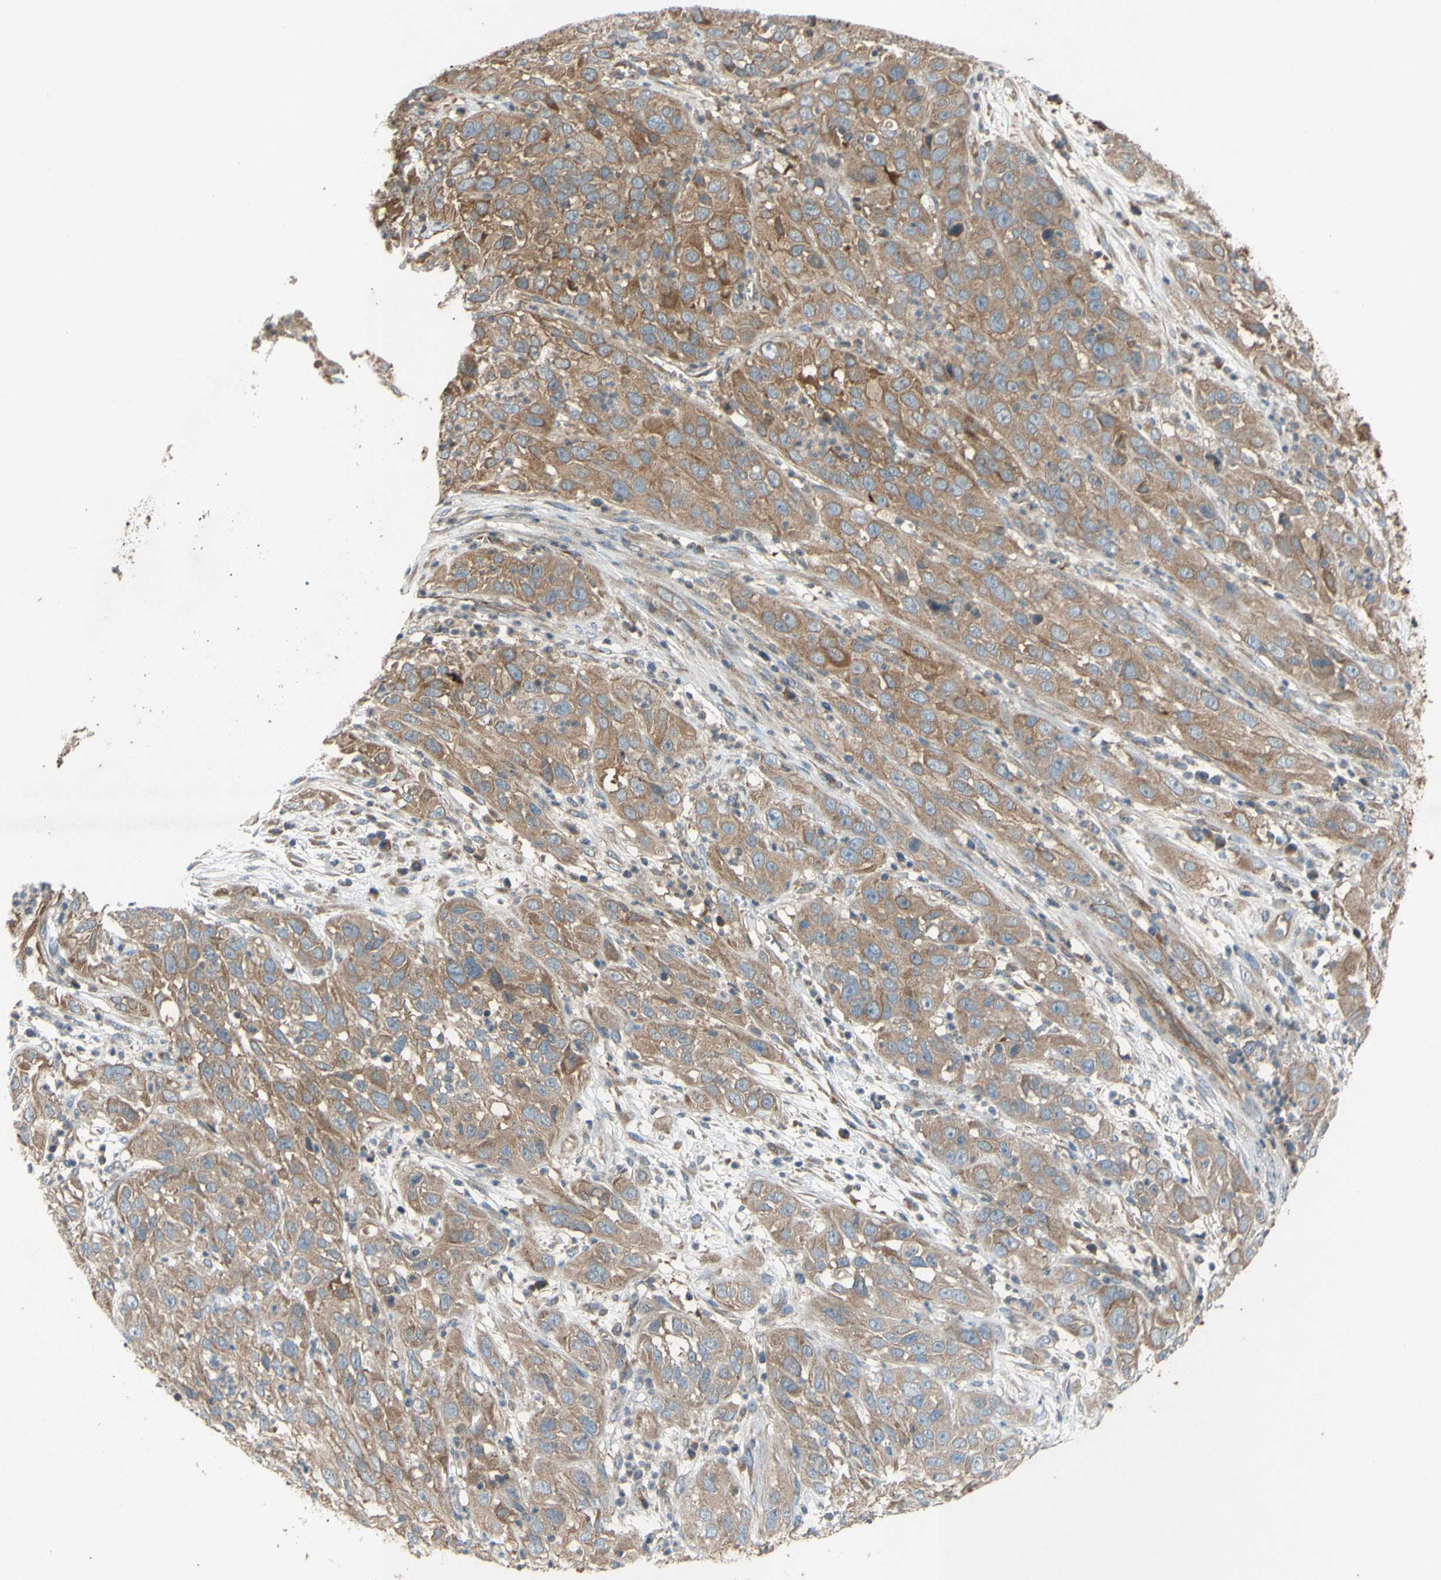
{"staining": {"intensity": "moderate", "quantity": ">75%", "location": "cytoplasmic/membranous"}, "tissue": "cervical cancer", "cell_type": "Tumor cells", "image_type": "cancer", "snomed": [{"axis": "morphology", "description": "Squamous cell carcinoma, NOS"}, {"axis": "topography", "description": "Cervix"}], "caption": "Approximately >75% of tumor cells in human cervical cancer show moderate cytoplasmic/membranous protein staining as visualized by brown immunohistochemical staining.", "gene": "TST", "patient": {"sex": "female", "age": 32}}